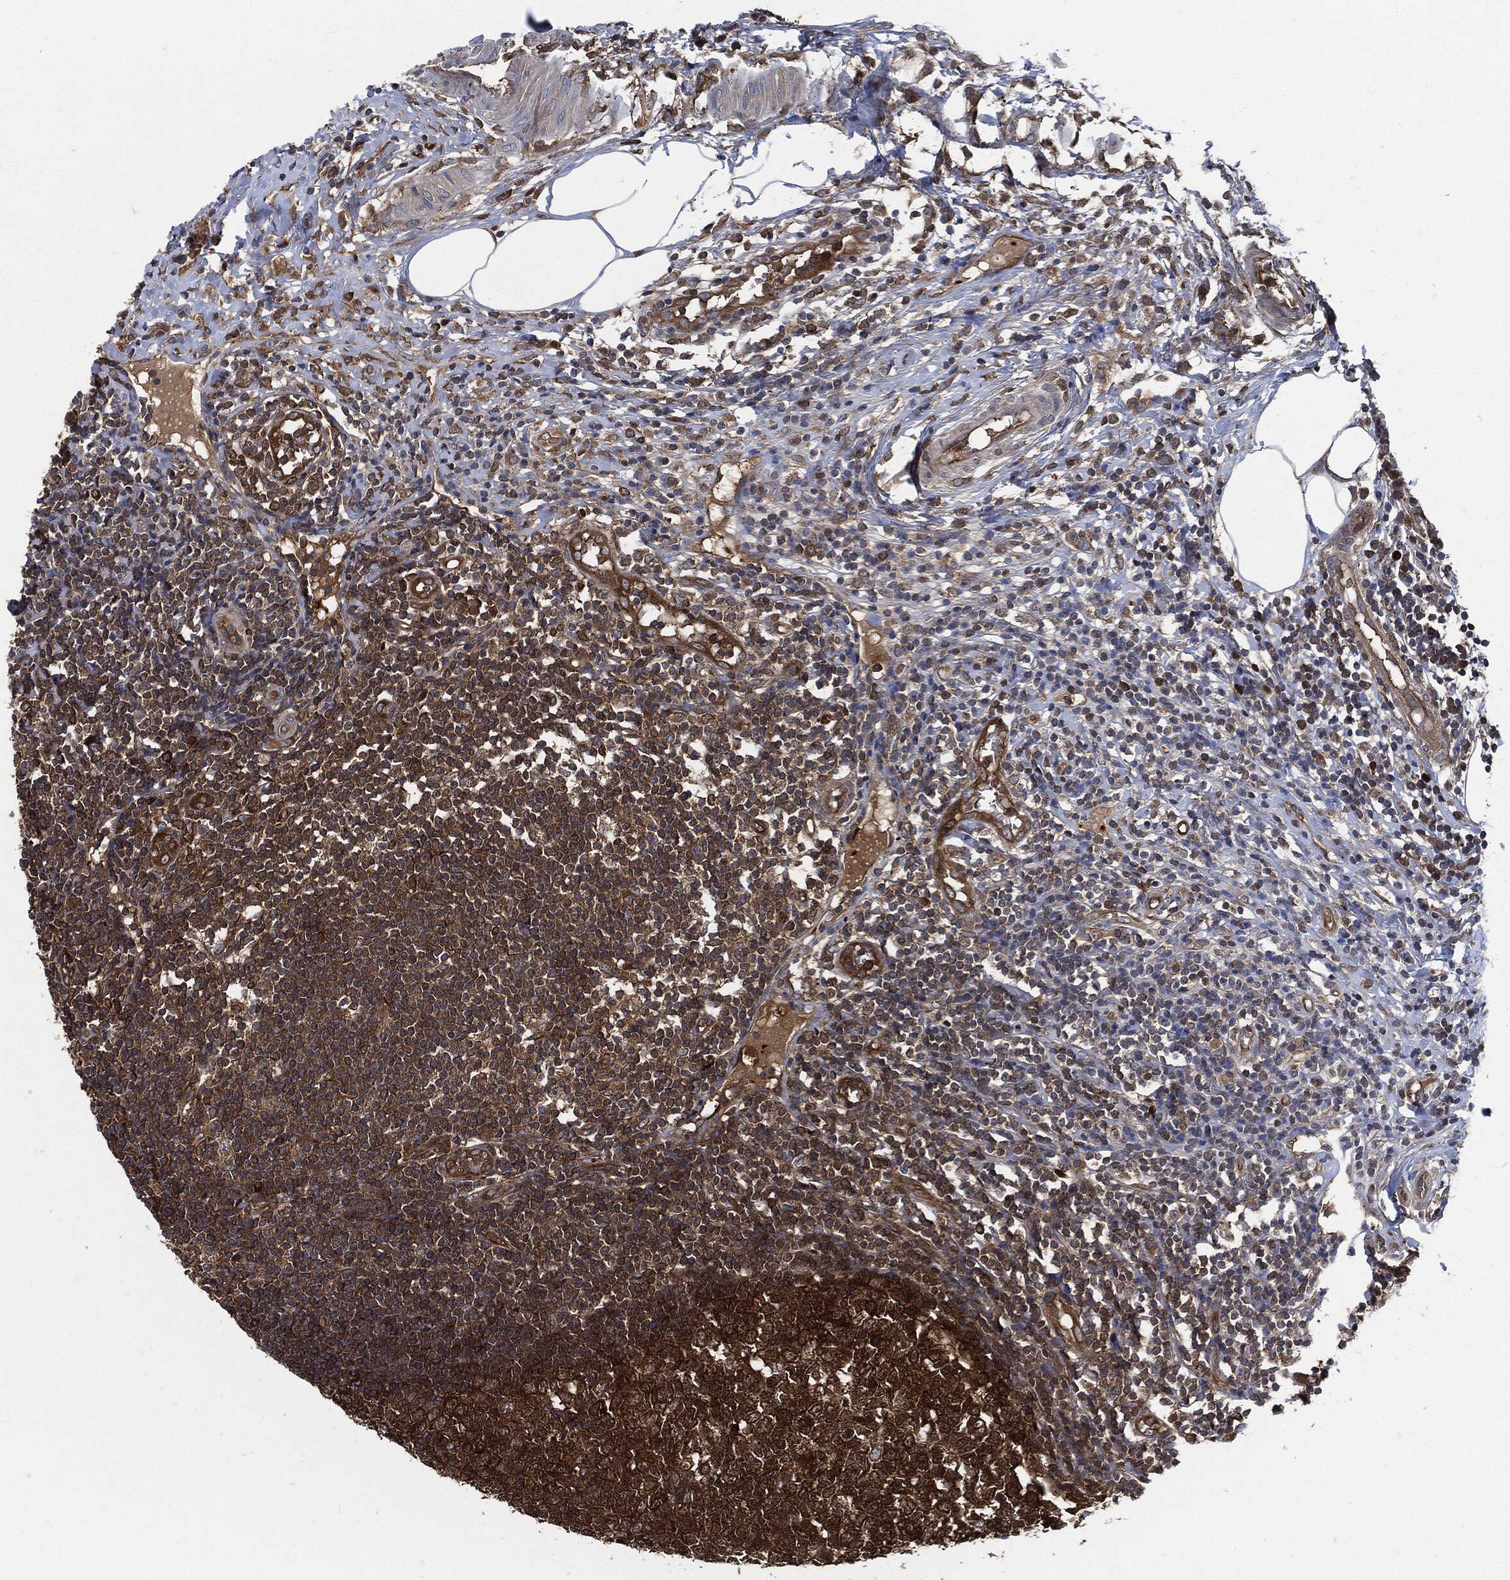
{"staining": {"intensity": "strong", "quantity": ">75%", "location": "cytoplasmic/membranous"}, "tissue": "appendix", "cell_type": "Glandular cells", "image_type": "normal", "snomed": [{"axis": "morphology", "description": "Normal tissue, NOS"}, {"axis": "morphology", "description": "Inflammation, NOS"}, {"axis": "topography", "description": "Appendix"}], "caption": "Immunohistochemistry (IHC) image of benign appendix stained for a protein (brown), which exhibits high levels of strong cytoplasmic/membranous positivity in about >75% of glandular cells.", "gene": "XPNPEP1", "patient": {"sex": "male", "age": 16}}